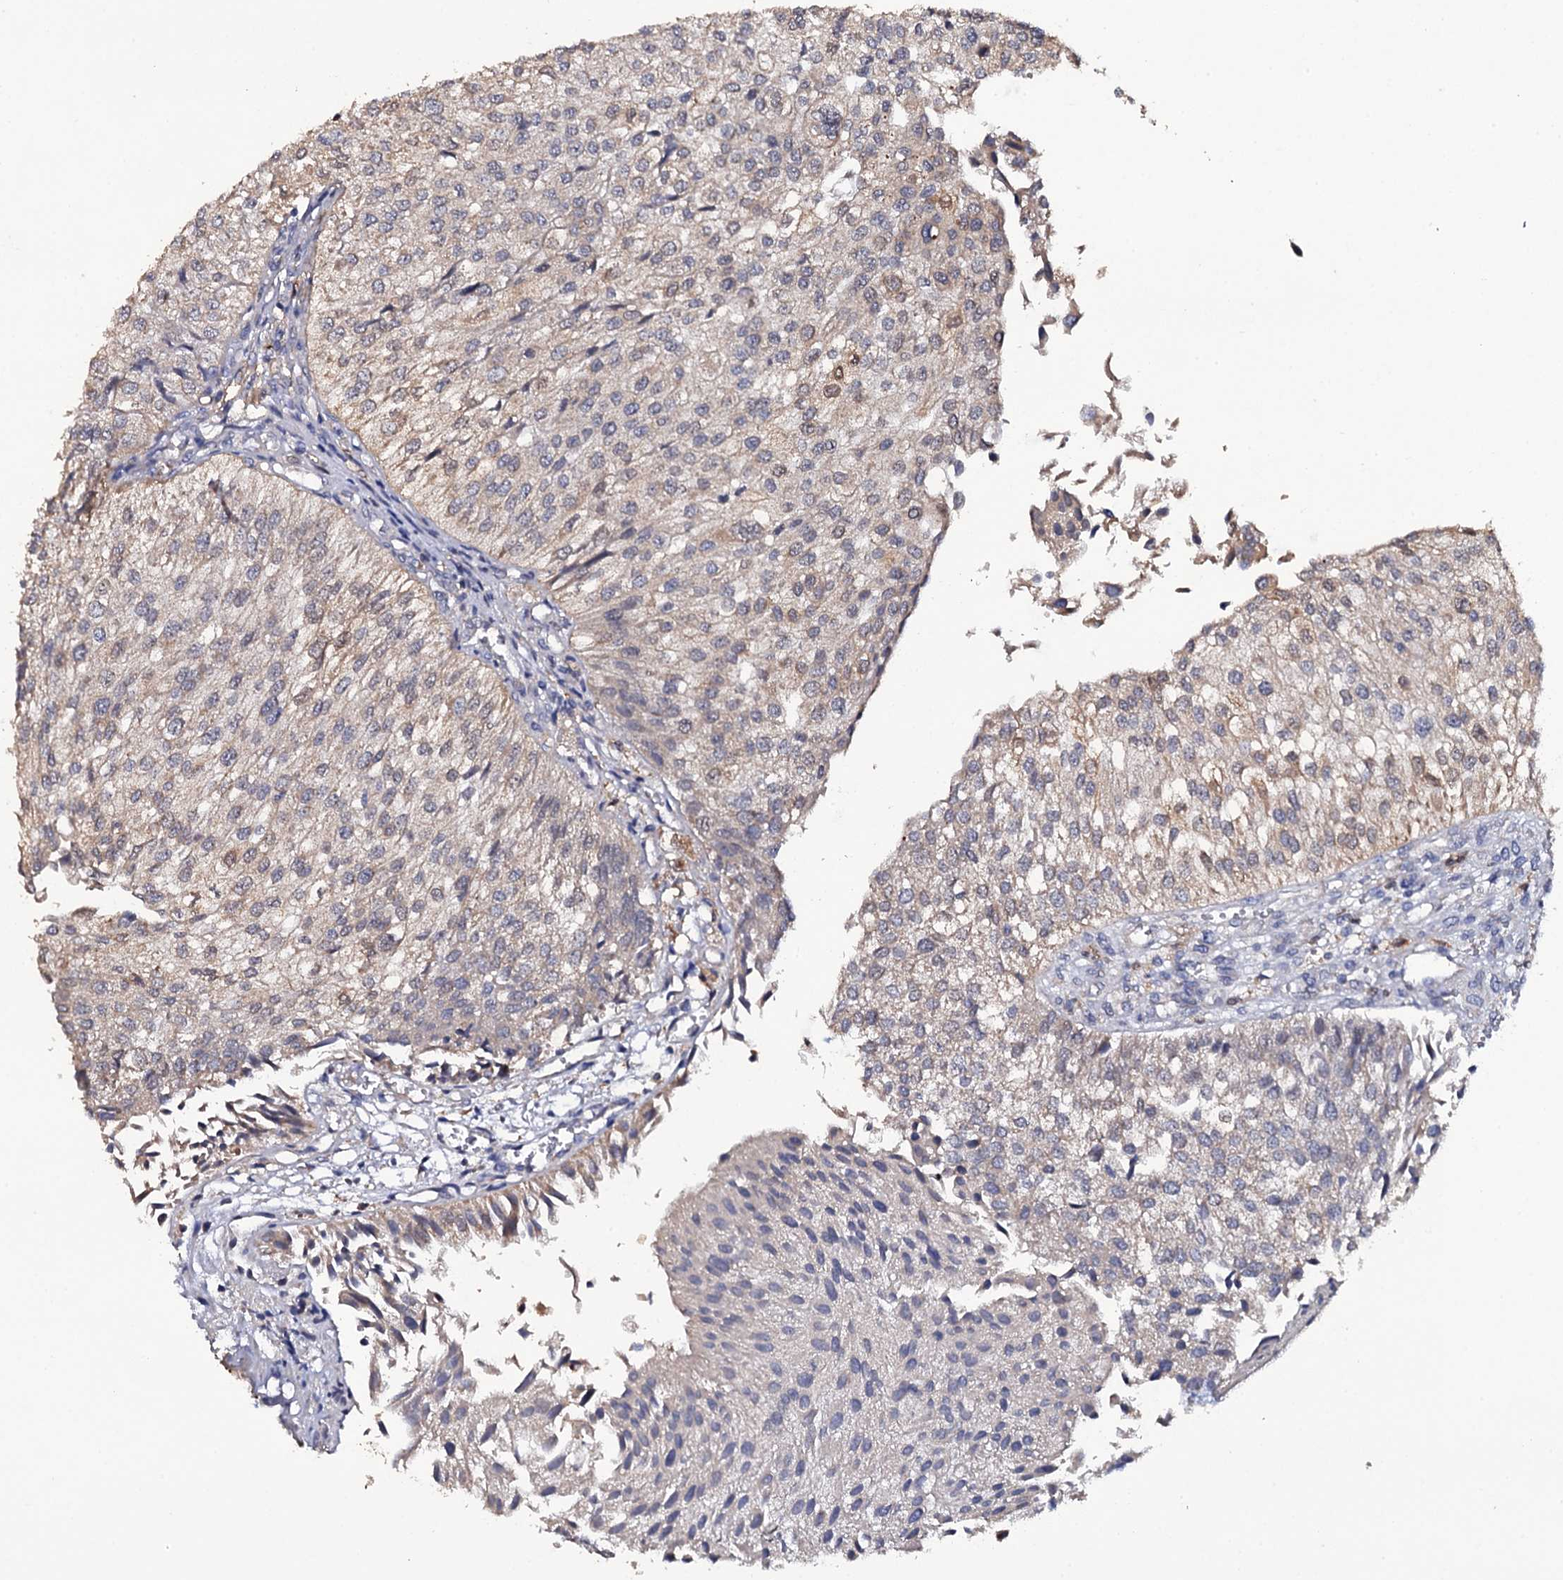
{"staining": {"intensity": "weak", "quantity": "<25%", "location": "cytoplasmic/membranous"}, "tissue": "urothelial cancer", "cell_type": "Tumor cells", "image_type": "cancer", "snomed": [{"axis": "morphology", "description": "Urothelial carcinoma, Low grade"}, {"axis": "topography", "description": "Urinary bladder"}], "caption": "The micrograph exhibits no staining of tumor cells in urothelial cancer. (Stains: DAB (3,3'-diaminobenzidine) IHC with hematoxylin counter stain, Microscopy: brightfield microscopy at high magnification).", "gene": "CRYL1", "patient": {"sex": "female", "age": 89}}